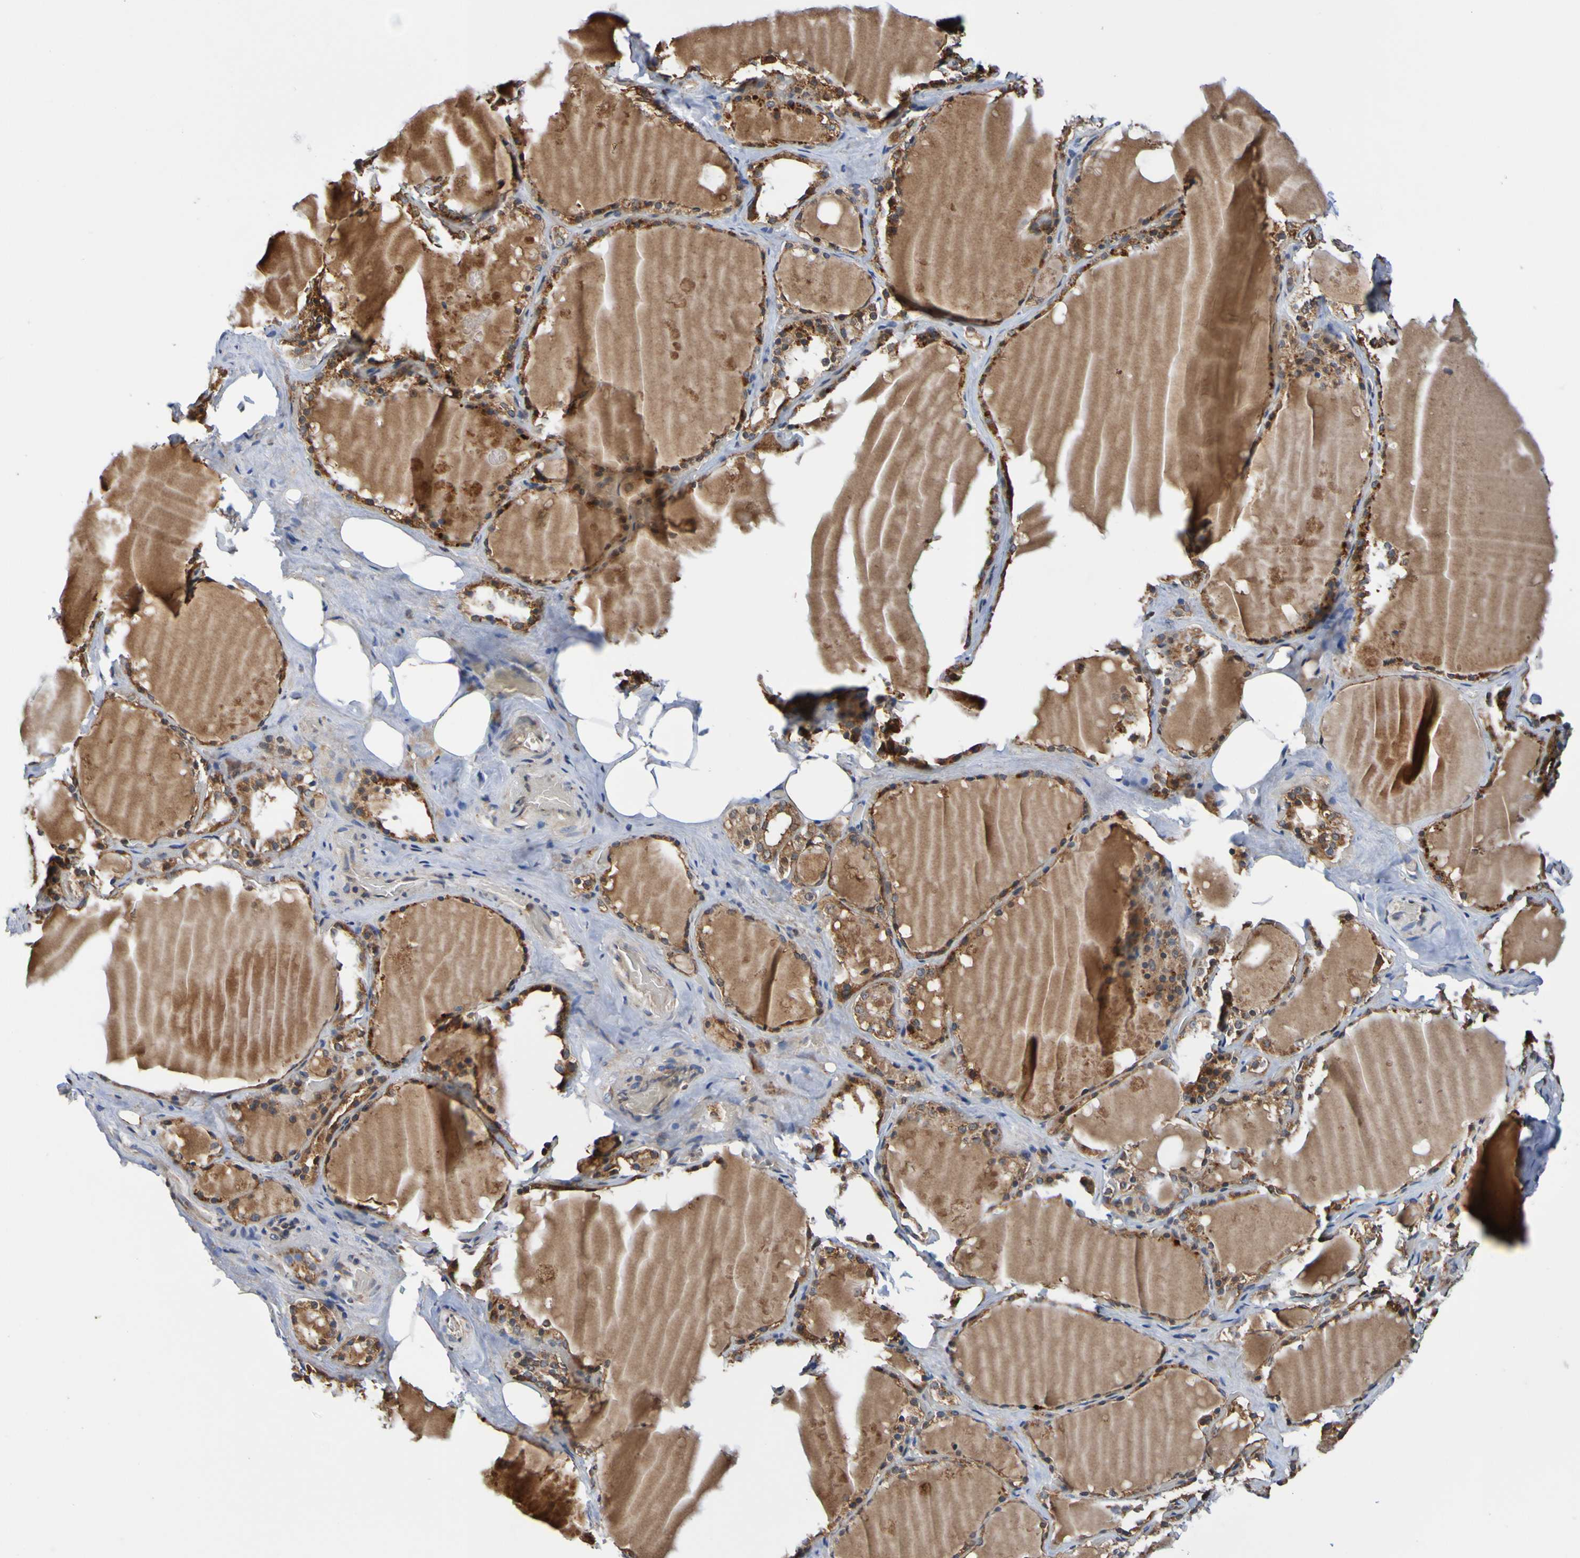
{"staining": {"intensity": "strong", "quantity": ">75%", "location": "cytoplasmic/membranous"}, "tissue": "thyroid gland", "cell_type": "Glandular cells", "image_type": "normal", "snomed": [{"axis": "morphology", "description": "Normal tissue, NOS"}, {"axis": "topography", "description": "Thyroid gland"}], "caption": "High-magnification brightfield microscopy of unremarkable thyroid gland stained with DAB (brown) and counterstained with hematoxylin (blue). glandular cells exhibit strong cytoplasmic/membranous staining is present in about>75% of cells.", "gene": "AXIN1", "patient": {"sex": "male", "age": 61}}